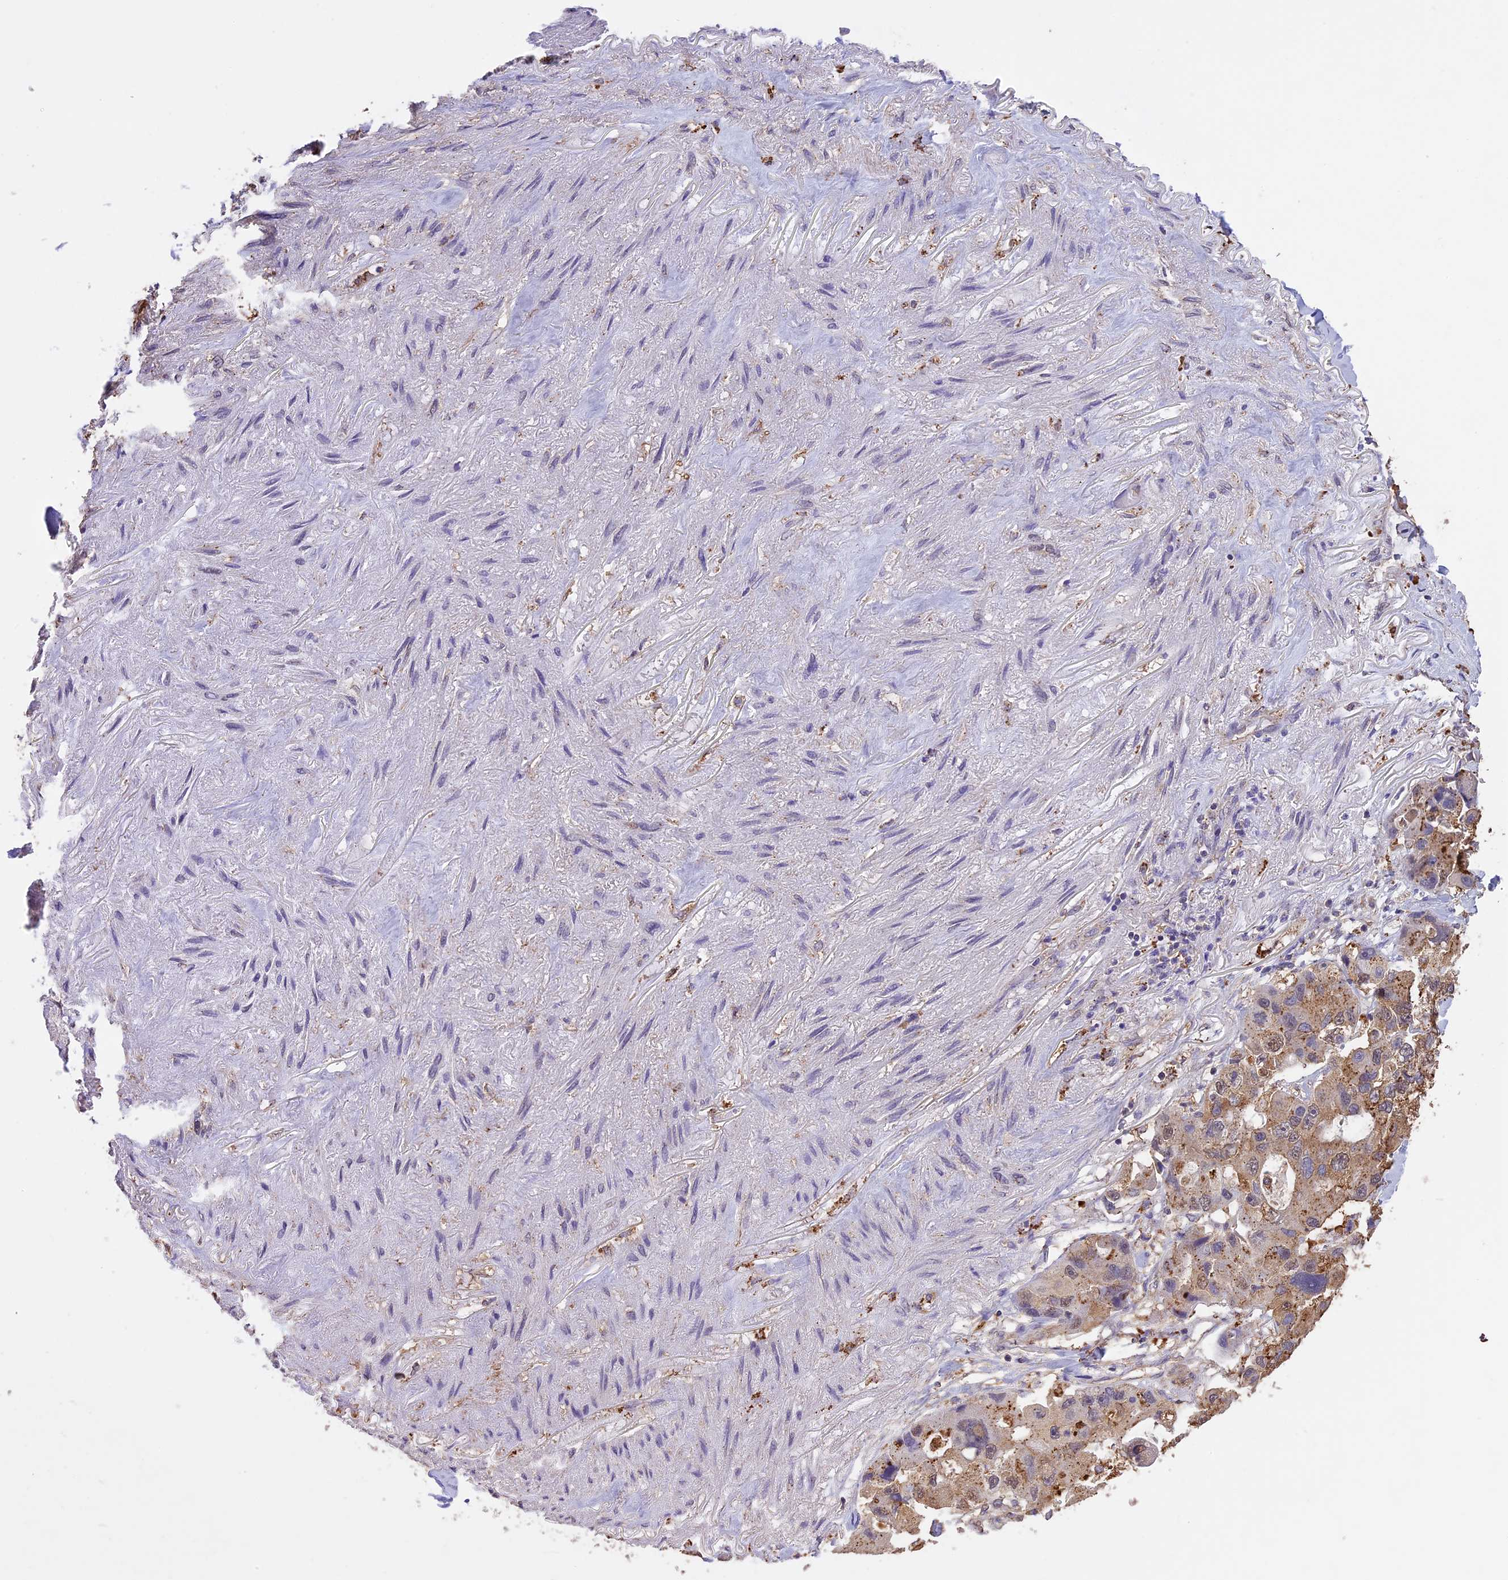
{"staining": {"intensity": "moderate", "quantity": "25%-75%", "location": "cytoplasmic/membranous,nuclear"}, "tissue": "lung cancer", "cell_type": "Tumor cells", "image_type": "cancer", "snomed": [{"axis": "morphology", "description": "Adenocarcinoma, NOS"}, {"axis": "topography", "description": "Lung"}], "caption": "Immunohistochemistry (IHC) photomicrograph of neoplastic tissue: human lung adenocarcinoma stained using immunohistochemistry demonstrates medium levels of moderate protein expression localized specifically in the cytoplasmic/membranous and nuclear of tumor cells, appearing as a cytoplasmic/membranous and nuclear brown color.", "gene": "ARHGAP19", "patient": {"sex": "female", "age": 54}}